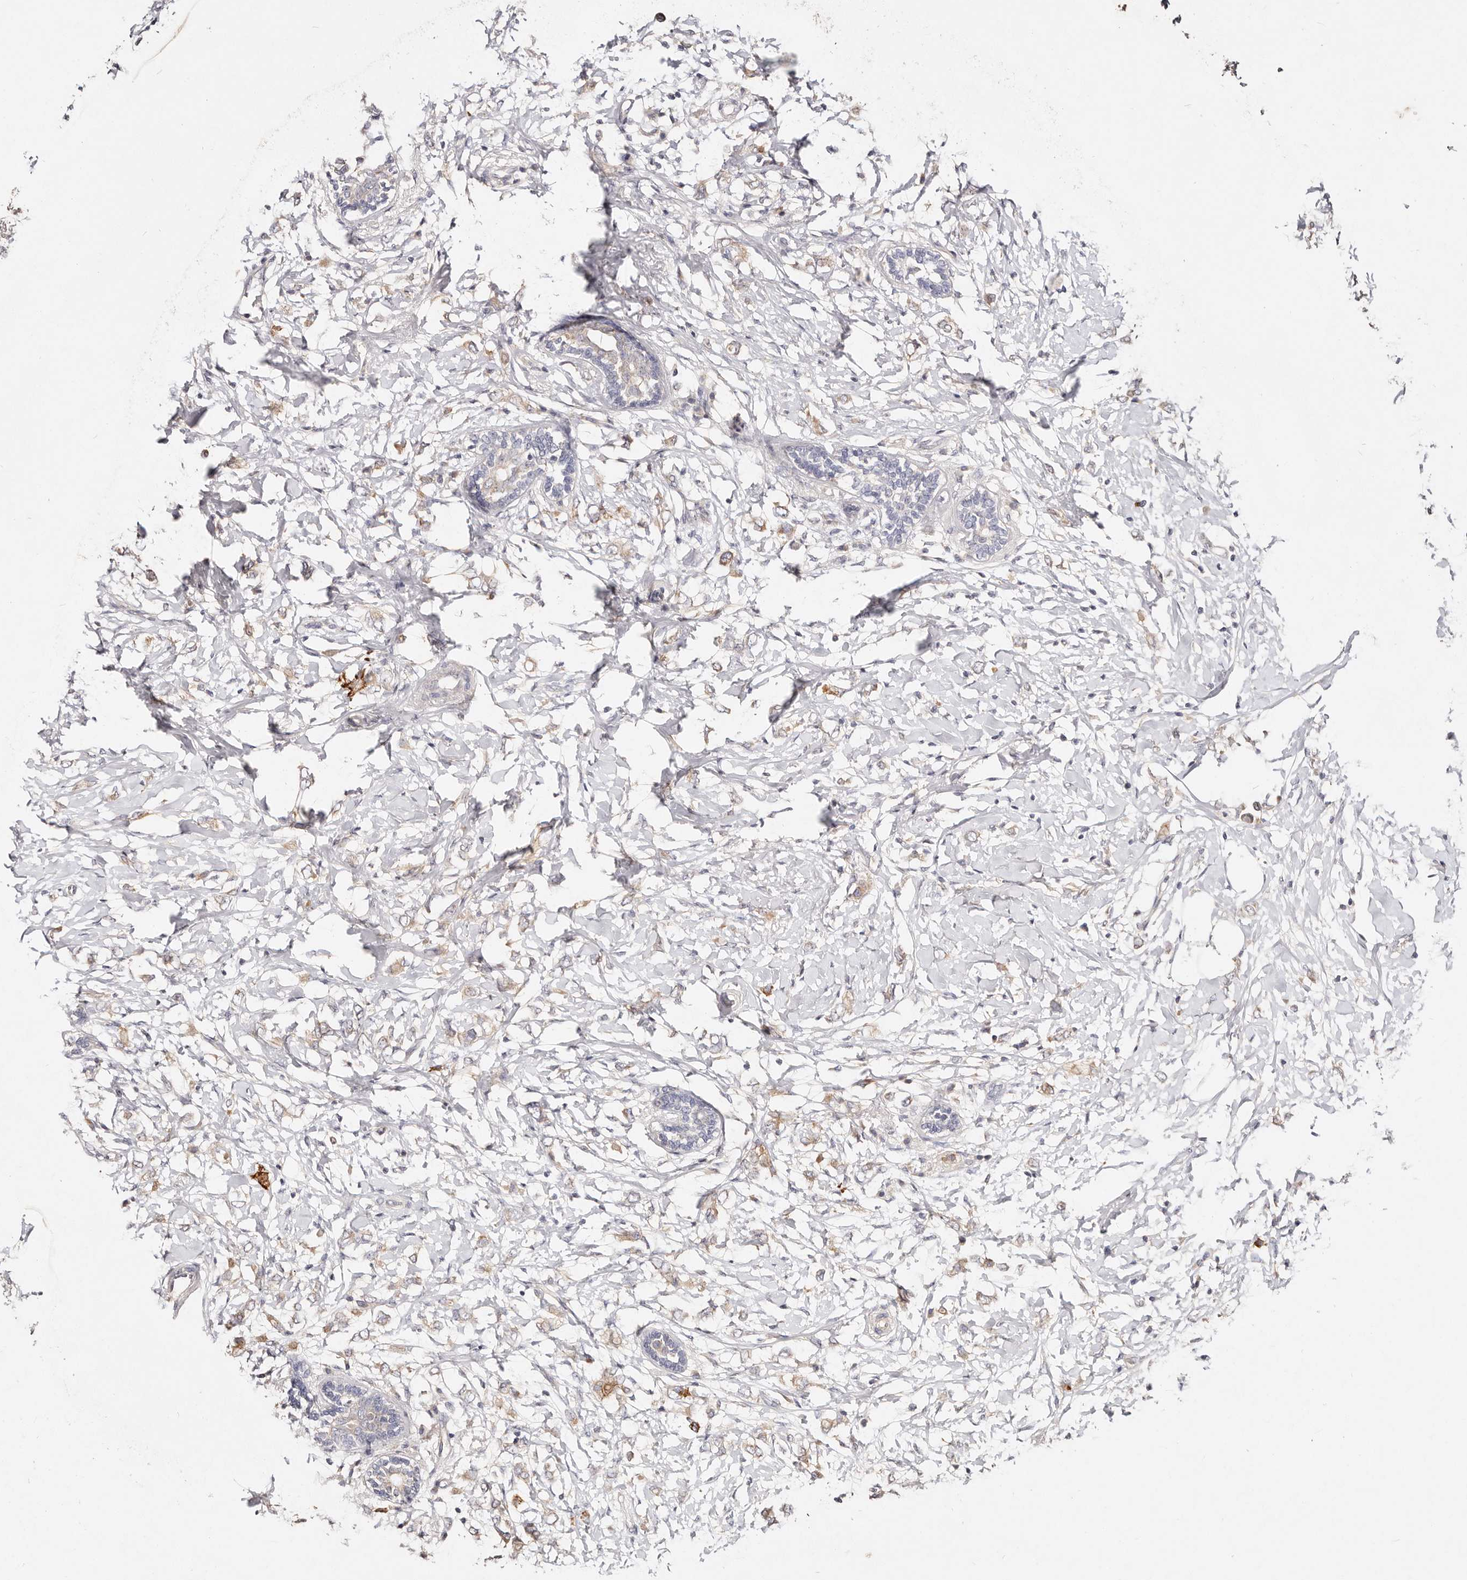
{"staining": {"intensity": "weak", "quantity": ">75%", "location": "cytoplasmic/membranous"}, "tissue": "breast cancer", "cell_type": "Tumor cells", "image_type": "cancer", "snomed": [{"axis": "morphology", "description": "Normal tissue, NOS"}, {"axis": "morphology", "description": "Lobular carcinoma"}, {"axis": "topography", "description": "Breast"}], "caption": "Immunohistochemistry image of neoplastic tissue: human breast cancer (lobular carcinoma) stained using IHC shows low levels of weak protein expression localized specifically in the cytoplasmic/membranous of tumor cells, appearing as a cytoplasmic/membranous brown color.", "gene": "VIPAS39", "patient": {"sex": "female", "age": 47}}